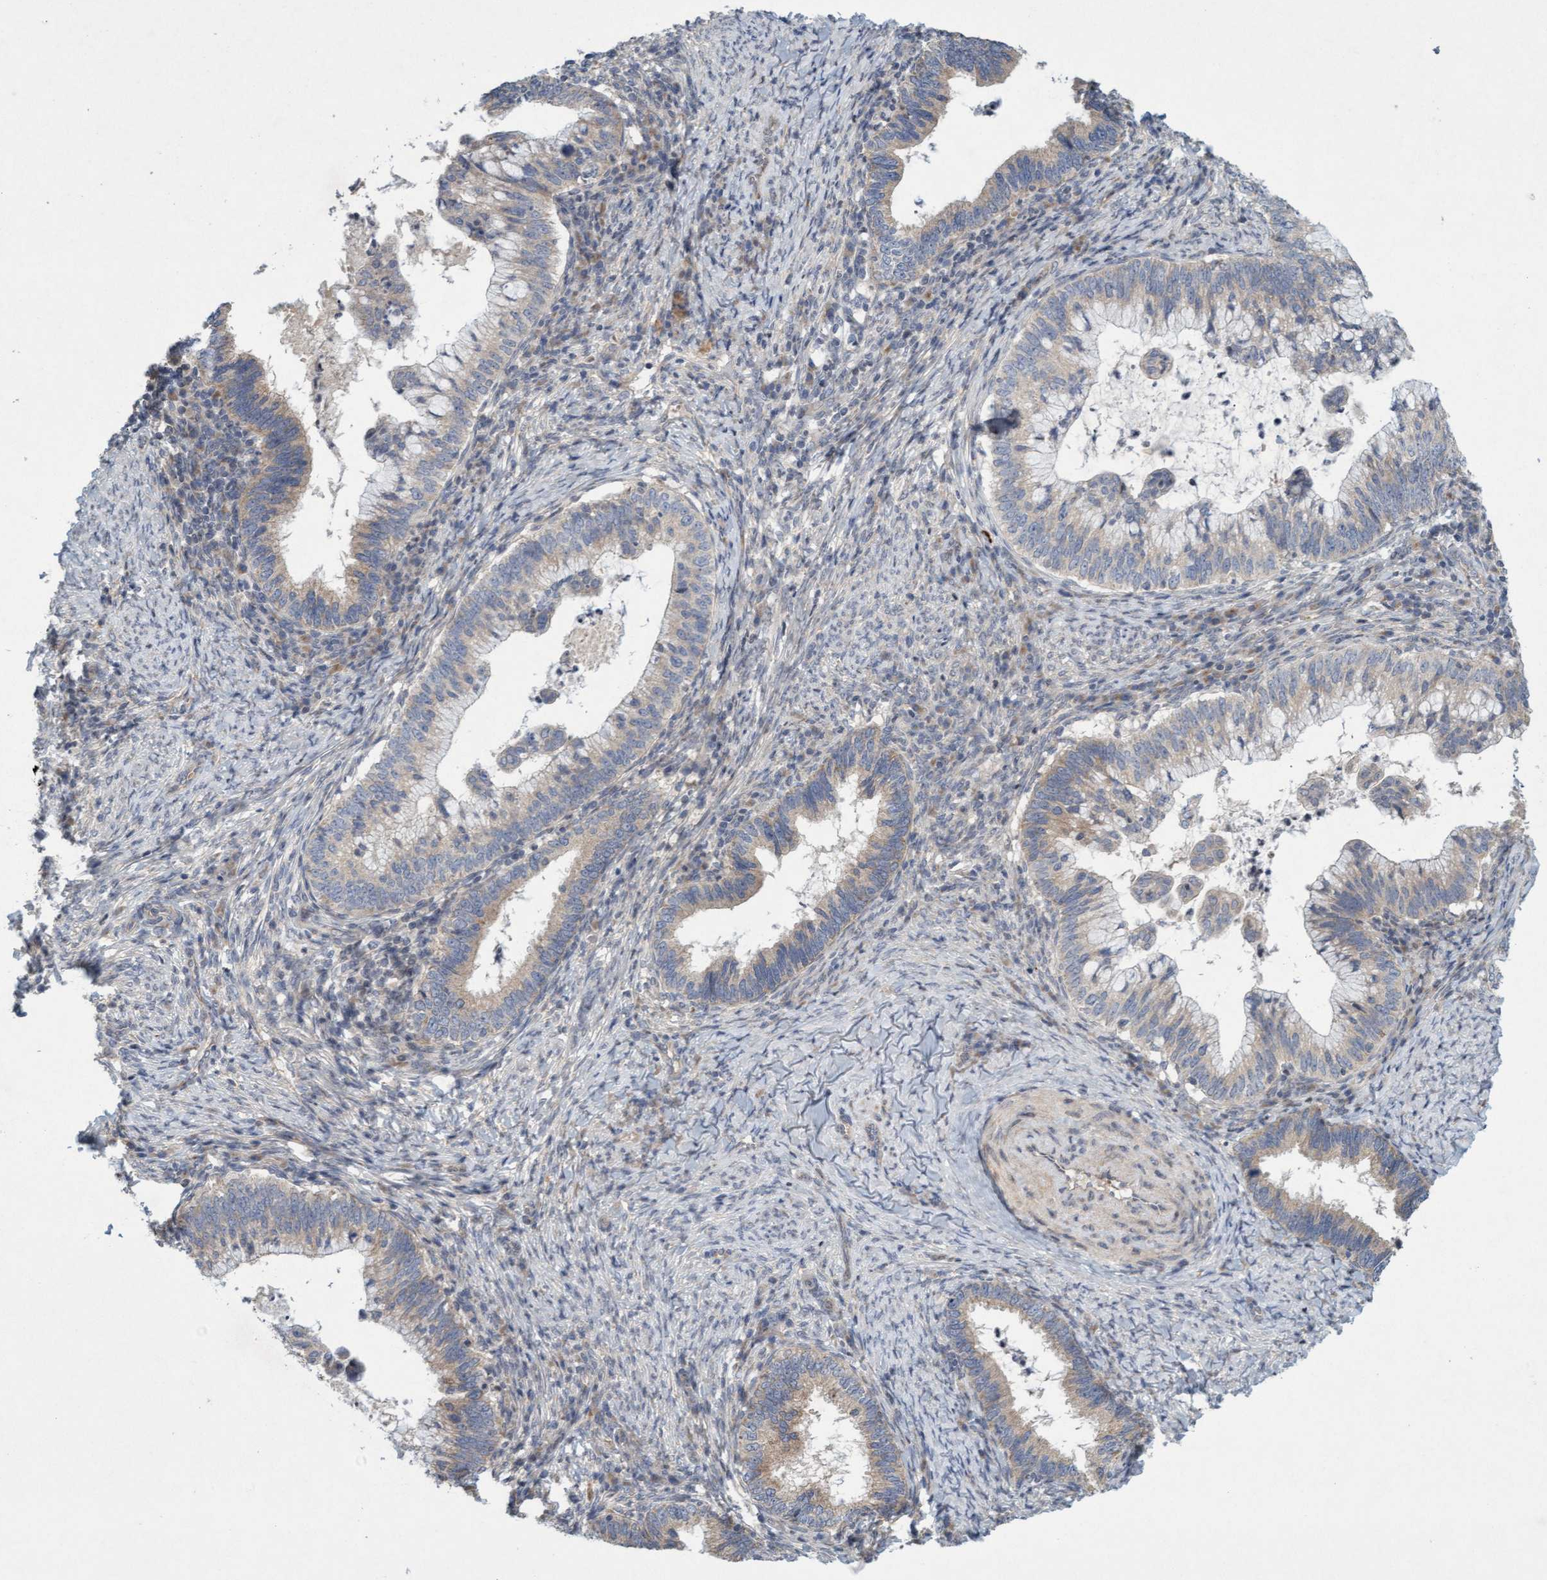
{"staining": {"intensity": "weak", "quantity": ">75%", "location": "cytoplasmic/membranous"}, "tissue": "cervical cancer", "cell_type": "Tumor cells", "image_type": "cancer", "snomed": [{"axis": "morphology", "description": "Adenocarcinoma, NOS"}, {"axis": "topography", "description": "Cervix"}], "caption": "A histopathology image showing weak cytoplasmic/membranous staining in approximately >75% of tumor cells in adenocarcinoma (cervical), as visualized by brown immunohistochemical staining.", "gene": "DDHD2", "patient": {"sex": "female", "age": 36}}